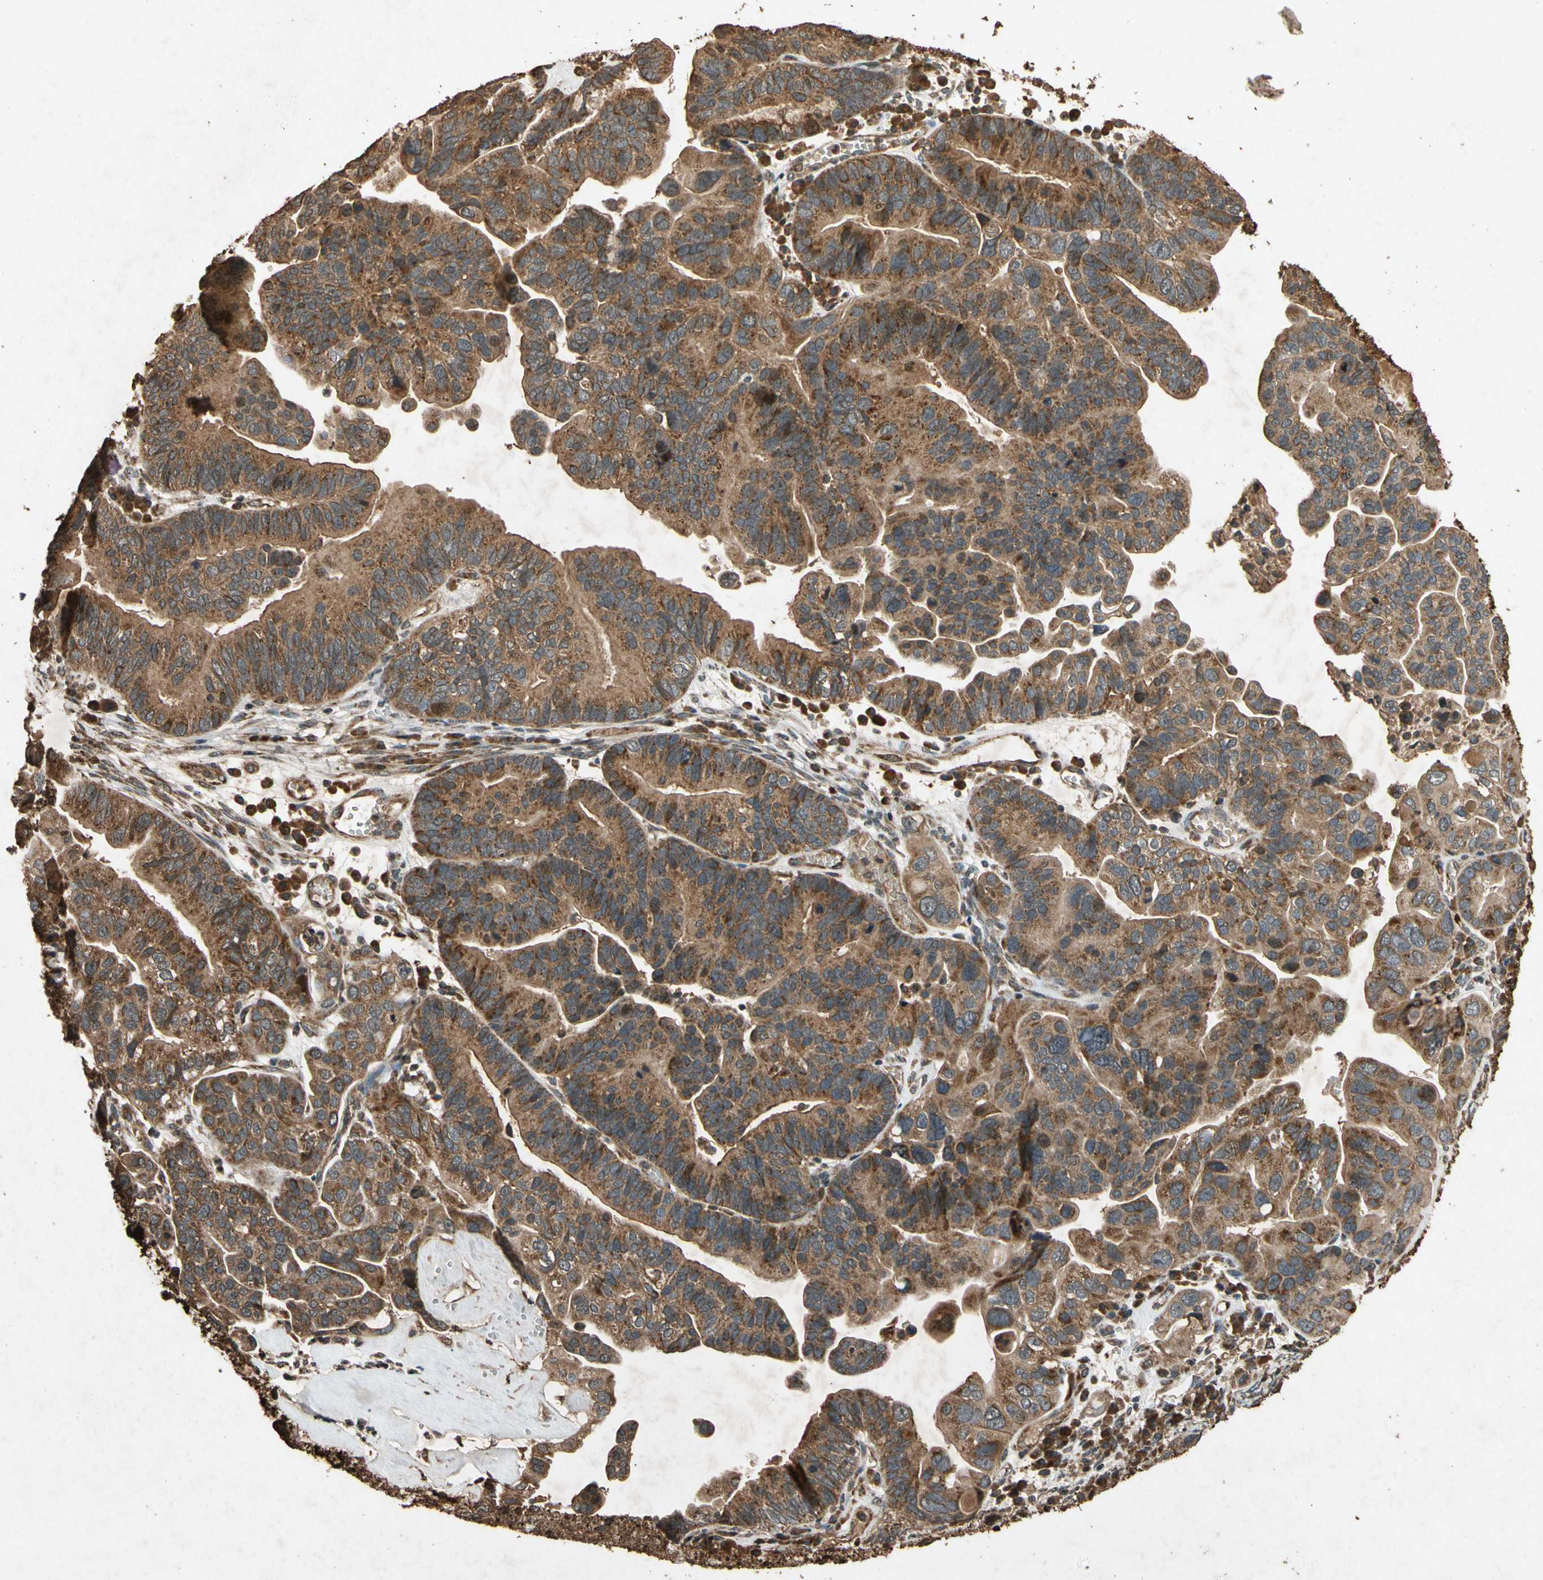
{"staining": {"intensity": "moderate", "quantity": ">75%", "location": "cytoplasmic/membranous"}, "tissue": "ovarian cancer", "cell_type": "Tumor cells", "image_type": "cancer", "snomed": [{"axis": "morphology", "description": "Cystadenocarcinoma, serous, NOS"}, {"axis": "topography", "description": "Ovary"}], "caption": "Ovarian cancer stained for a protein (brown) reveals moderate cytoplasmic/membranous positive positivity in about >75% of tumor cells.", "gene": "TXN2", "patient": {"sex": "female", "age": 56}}